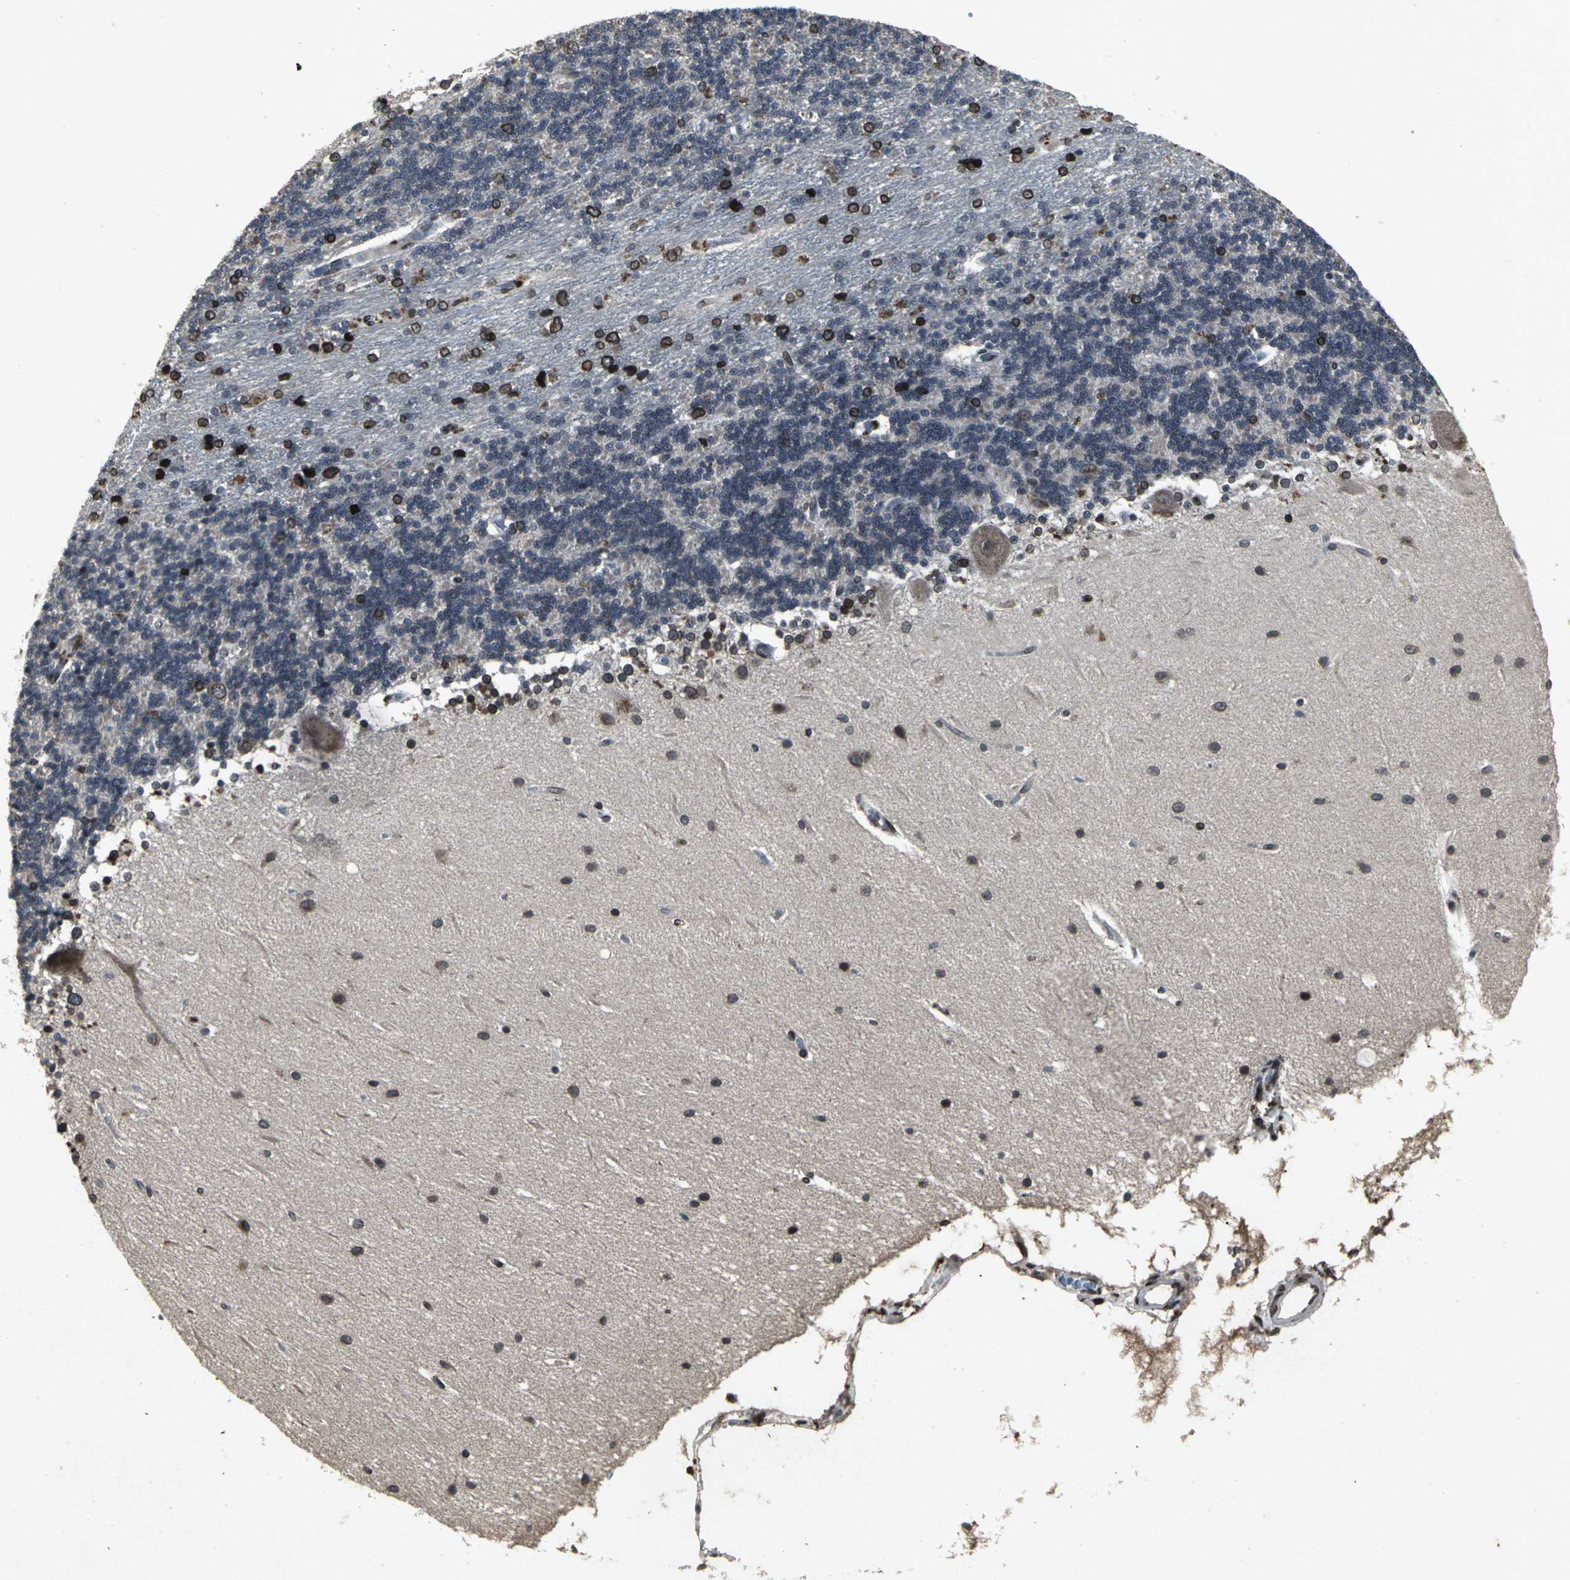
{"staining": {"intensity": "strong", "quantity": "<25%", "location": "cytoplasmic/membranous,nuclear"}, "tissue": "cerebellum", "cell_type": "Cells in granular layer", "image_type": "normal", "snomed": [{"axis": "morphology", "description": "Normal tissue, NOS"}, {"axis": "topography", "description": "Cerebellum"}], "caption": "A micrograph of cerebellum stained for a protein shows strong cytoplasmic/membranous,nuclear brown staining in cells in granular layer. (DAB = brown stain, brightfield microscopy at high magnification).", "gene": "SH2B3", "patient": {"sex": "female", "age": 54}}